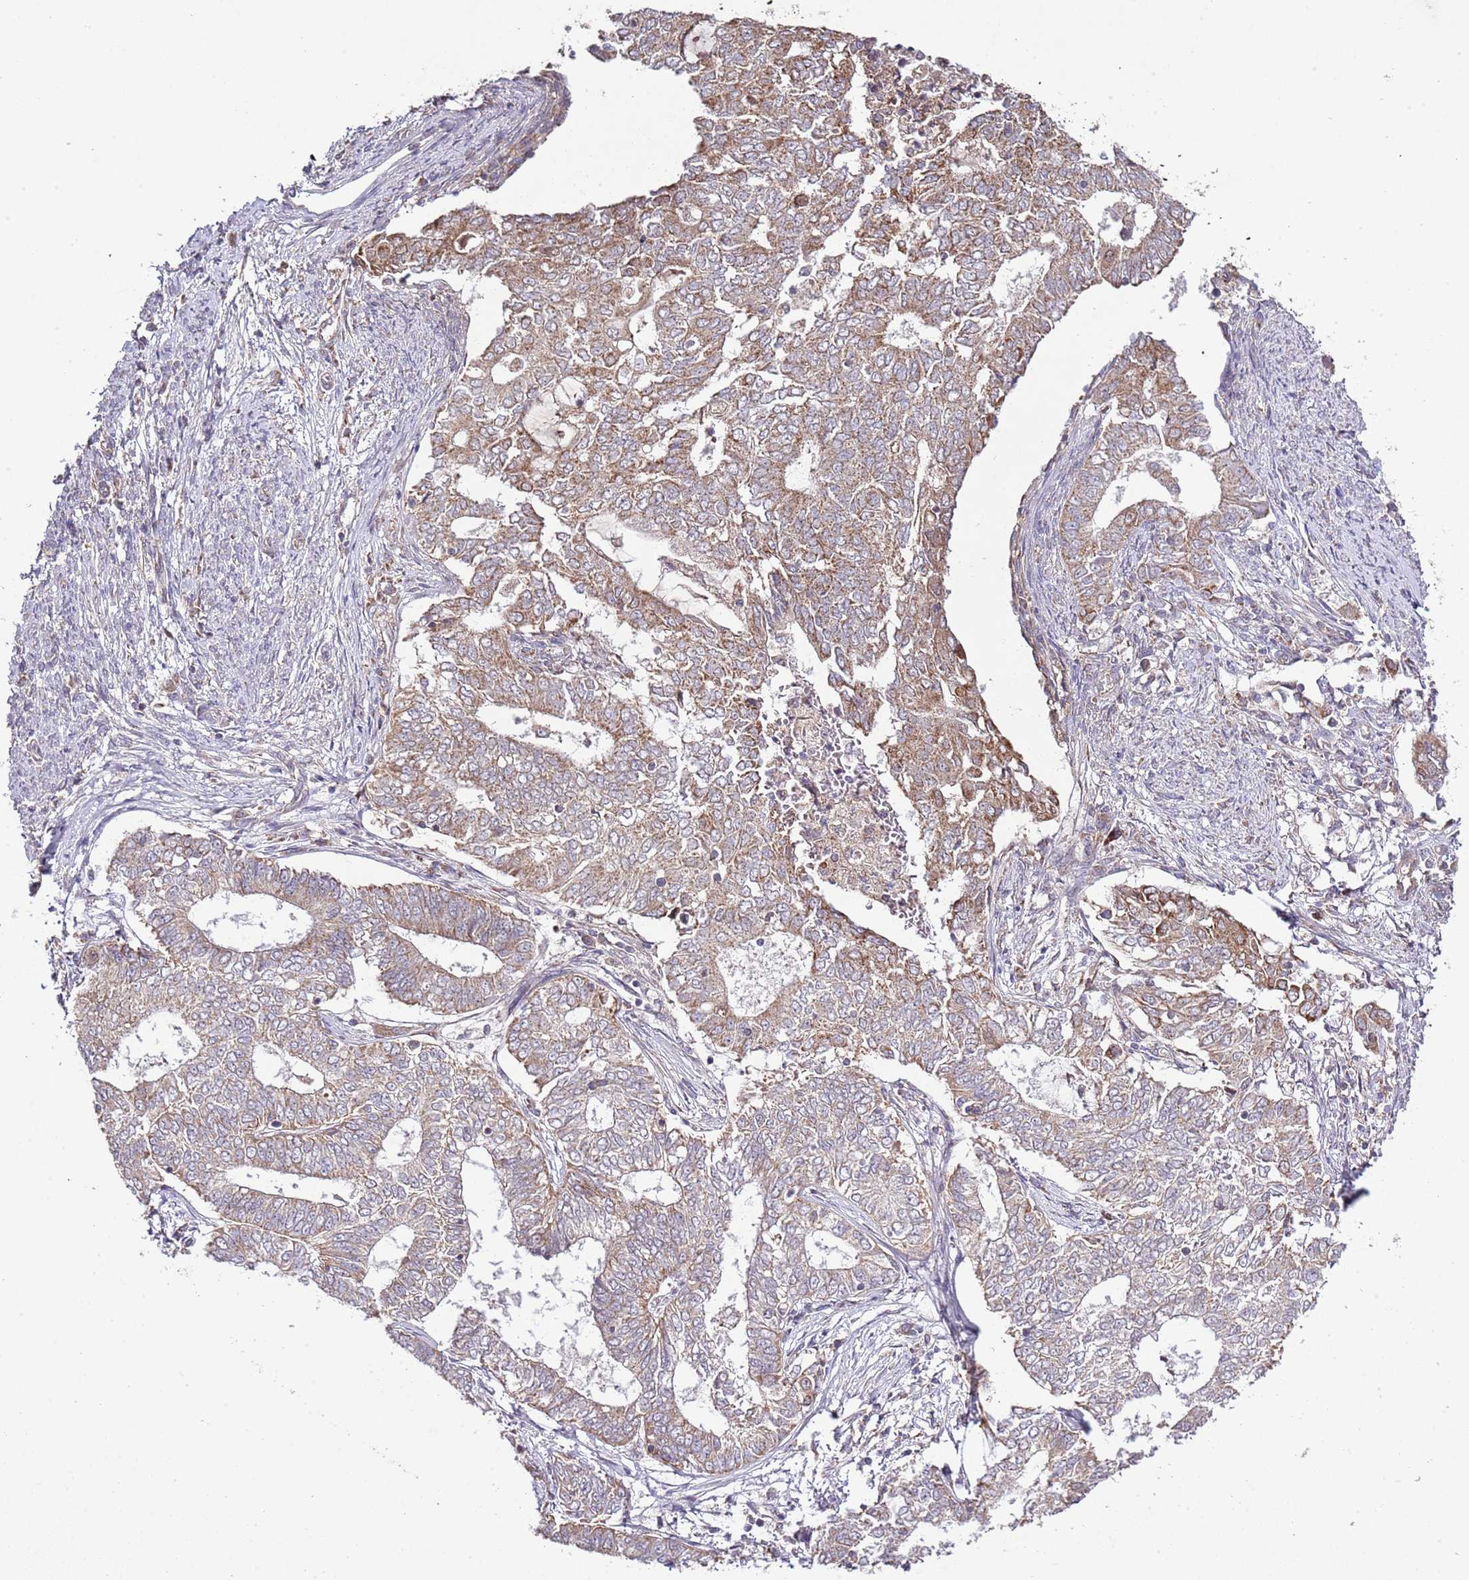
{"staining": {"intensity": "moderate", "quantity": "<25%", "location": "cytoplasmic/membranous"}, "tissue": "endometrial cancer", "cell_type": "Tumor cells", "image_type": "cancer", "snomed": [{"axis": "morphology", "description": "Adenocarcinoma, NOS"}, {"axis": "topography", "description": "Endometrium"}], "caption": "An image of human endometrial cancer stained for a protein reveals moderate cytoplasmic/membranous brown staining in tumor cells. (brown staining indicates protein expression, while blue staining denotes nuclei).", "gene": "IVD", "patient": {"sex": "female", "age": 62}}